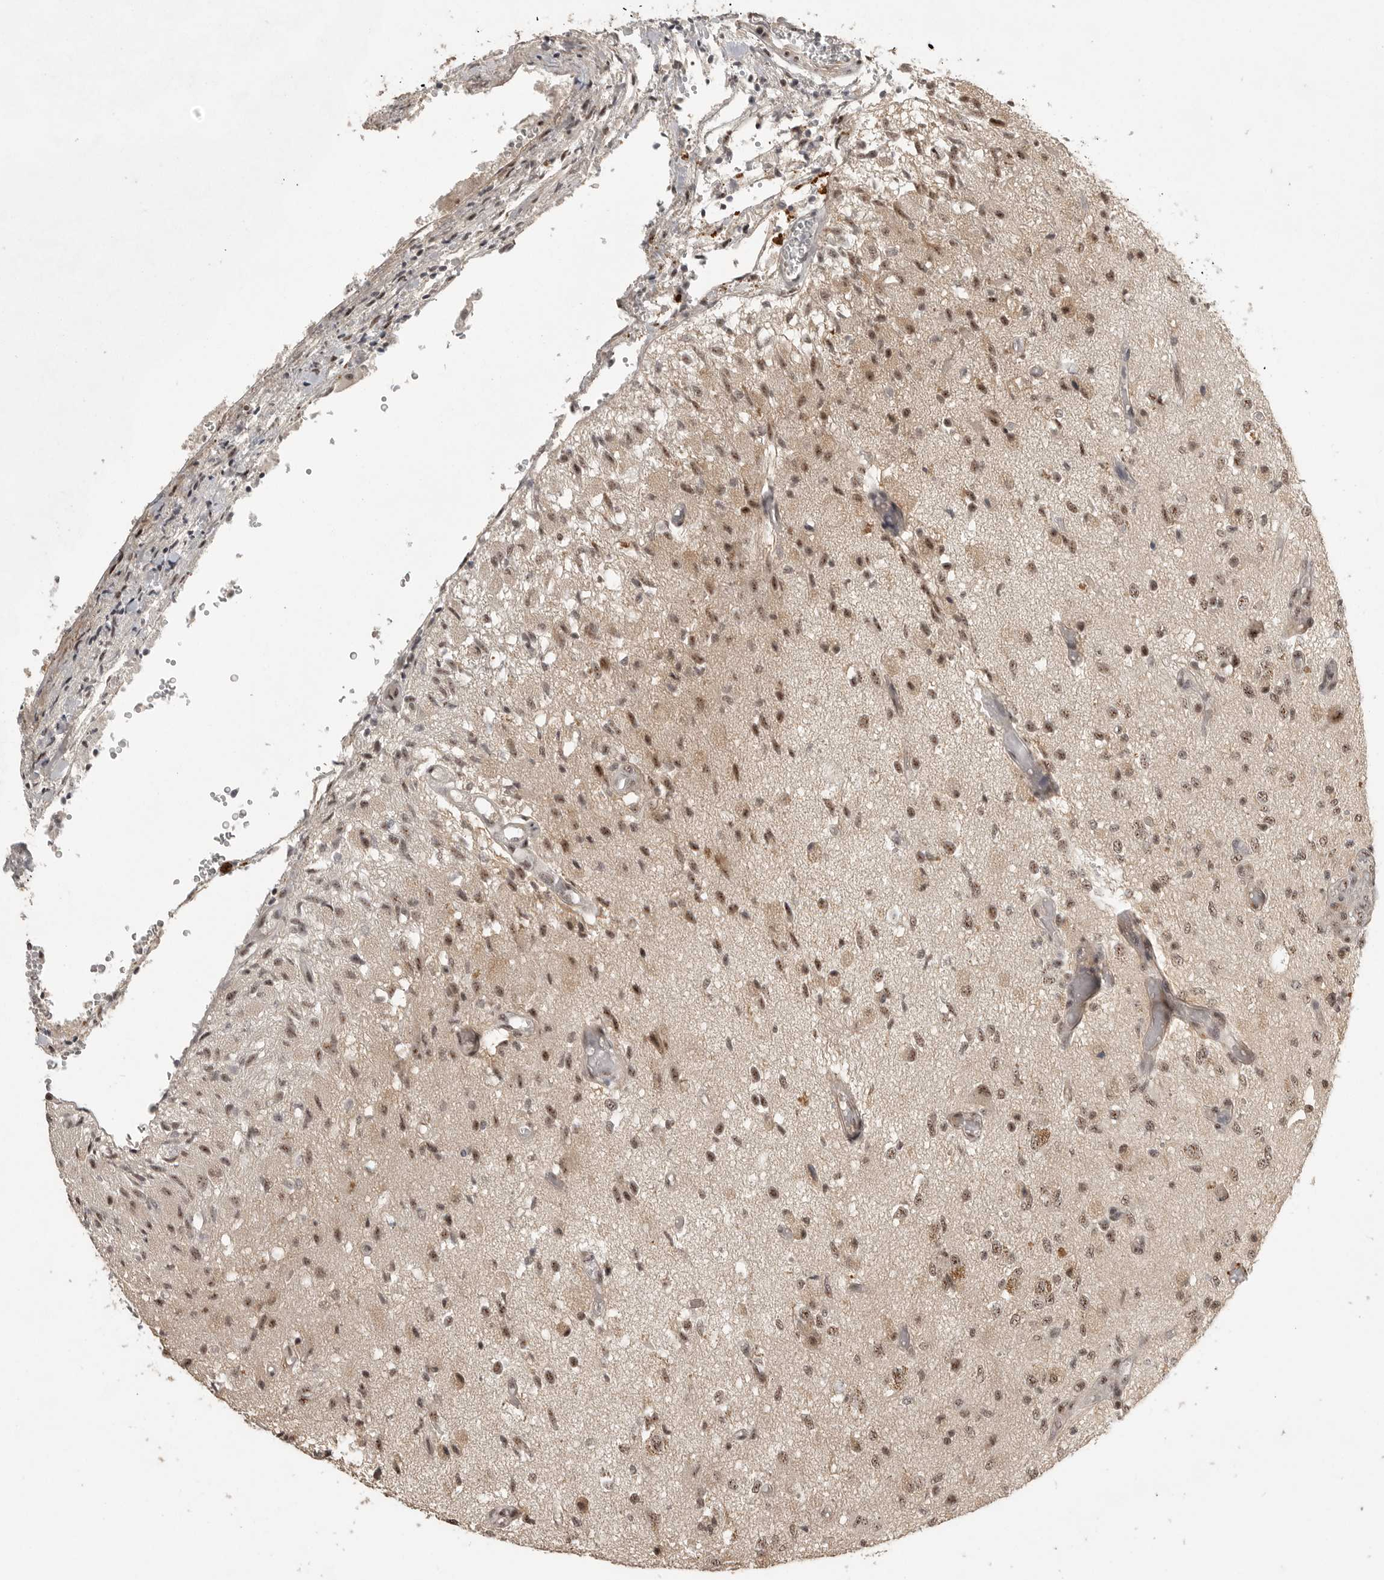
{"staining": {"intensity": "moderate", "quantity": ">75%", "location": "nuclear"}, "tissue": "glioma", "cell_type": "Tumor cells", "image_type": "cancer", "snomed": [{"axis": "morphology", "description": "Normal tissue, NOS"}, {"axis": "morphology", "description": "Glioma, malignant, High grade"}, {"axis": "topography", "description": "Cerebral cortex"}], "caption": "IHC (DAB) staining of malignant glioma (high-grade) shows moderate nuclear protein positivity in about >75% of tumor cells. Using DAB (brown) and hematoxylin (blue) stains, captured at high magnification using brightfield microscopy.", "gene": "POMP", "patient": {"sex": "male", "age": 77}}